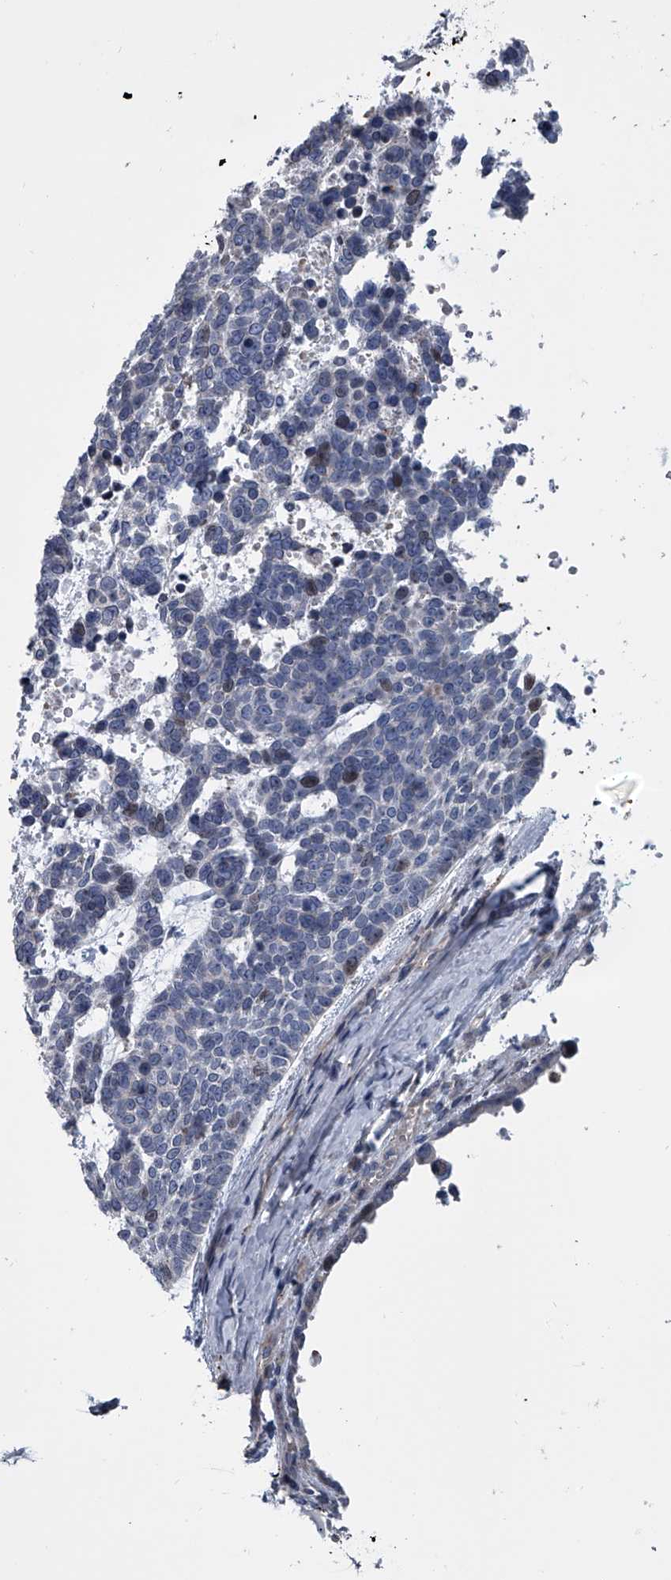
{"staining": {"intensity": "moderate", "quantity": "<25%", "location": "nuclear"}, "tissue": "skin cancer", "cell_type": "Tumor cells", "image_type": "cancer", "snomed": [{"axis": "morphology", "description": "Basal cell carcinoma"}, {"axis": "topography", "description": "Skin"}], "caption": "Human skin cancer (basal cell carcinoma) stained for a protein (brown) shows moderate nuclear positive staining in about <25% of tumor cells.", "gene": "ABCG1", "patient": {"sex": "female", "age": 81}}